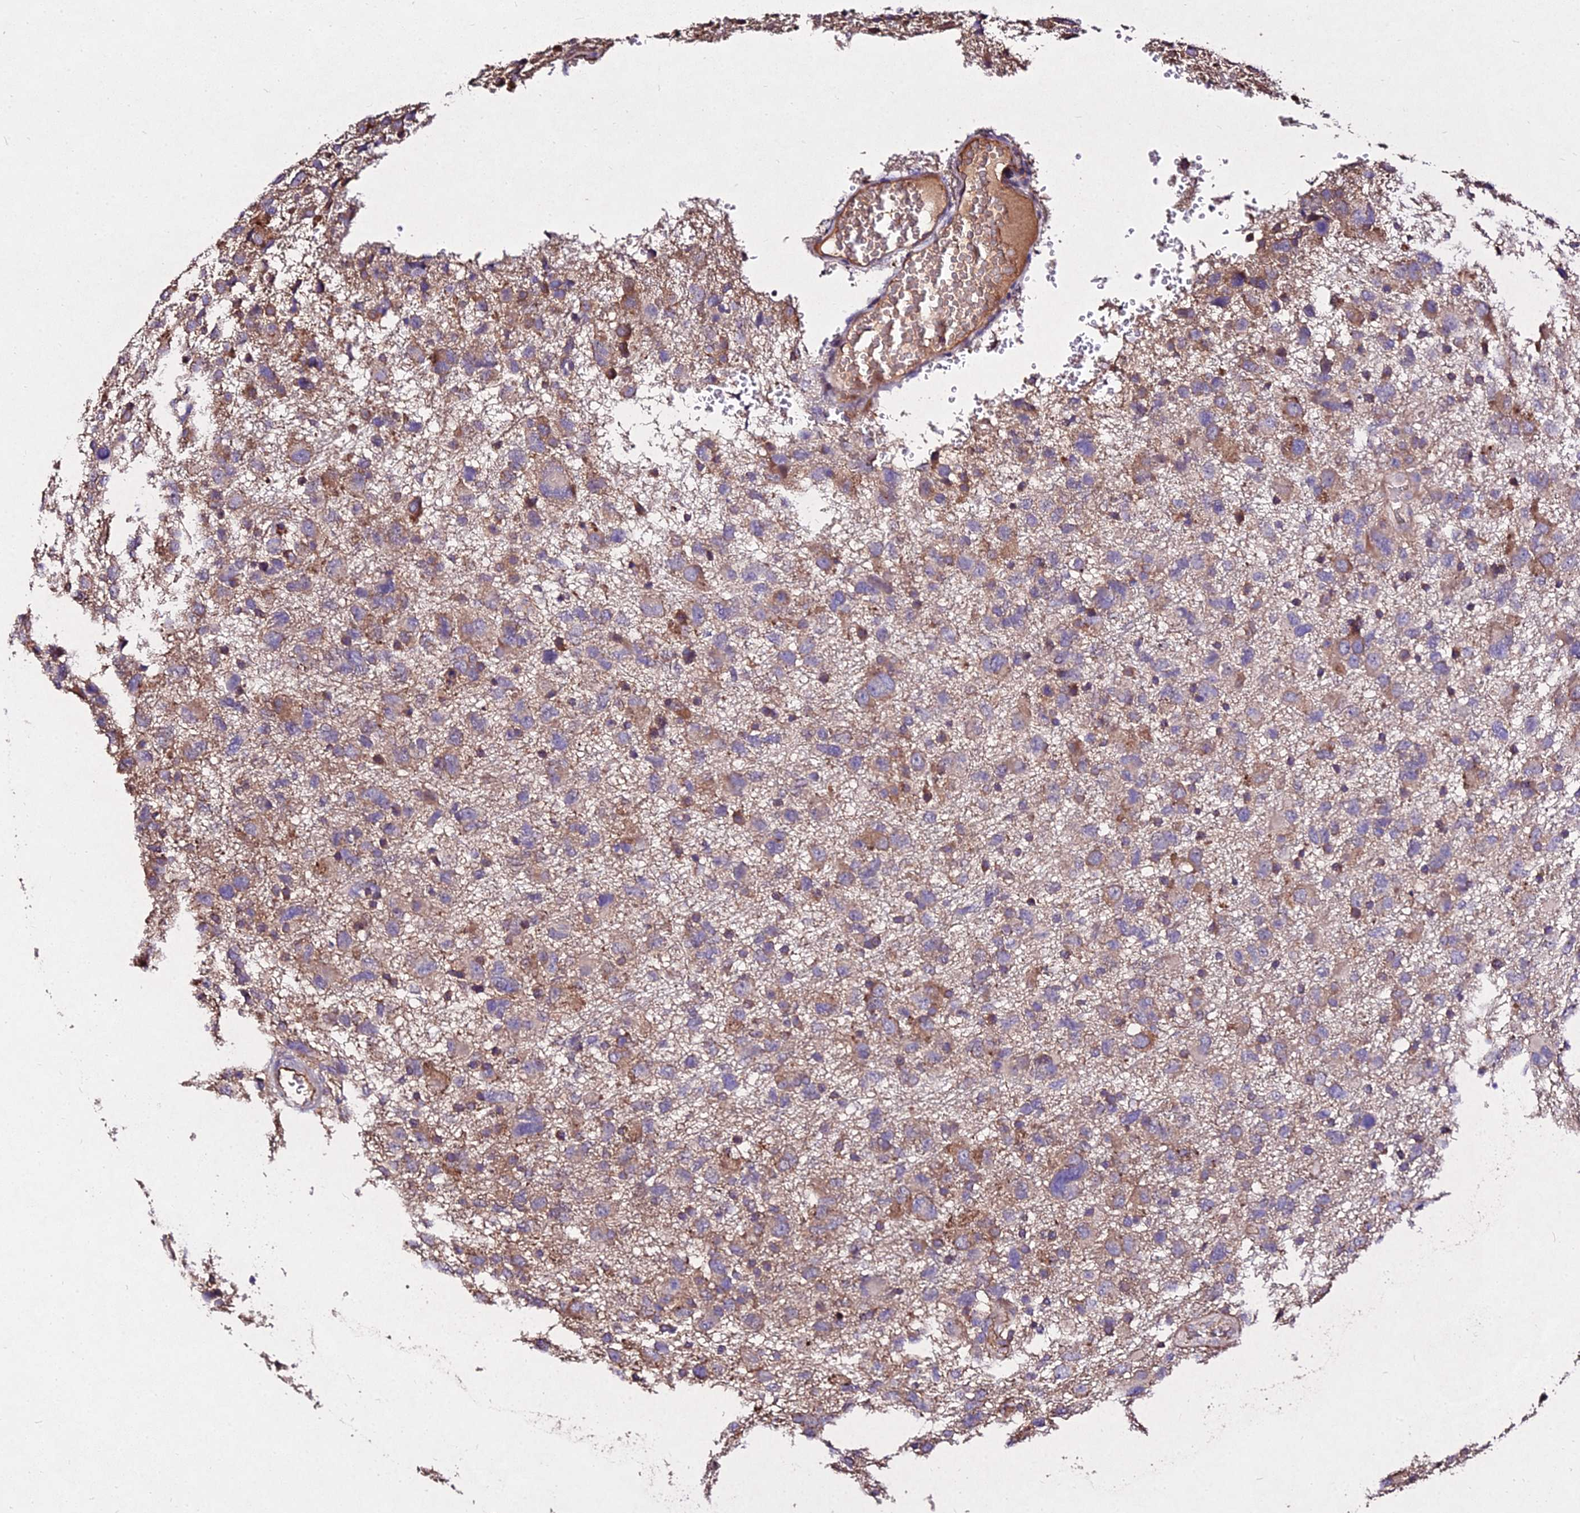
{"staining": {"intensity": "moderate", "quantity": "25%-75%", "location": "cytoplasmic/membranous"}, "tissue": "glioma", "cell_type": "Tumor cells", "image_type": "cancer", "snomed": [{"axis": "morphology", "description": "Glioma, malignant, High grade"}, {"axis": "topography", "description": "Brain"}], "caption": "Immunohistochemical staining of malignant glioma (high-grade) demonstrates medium levels of moderate cytoplasmic/membranous staining in about 25%-75% of tumor cells.", "gene": "AP3M2", "patient": {"sex": "male", "age": 61}}